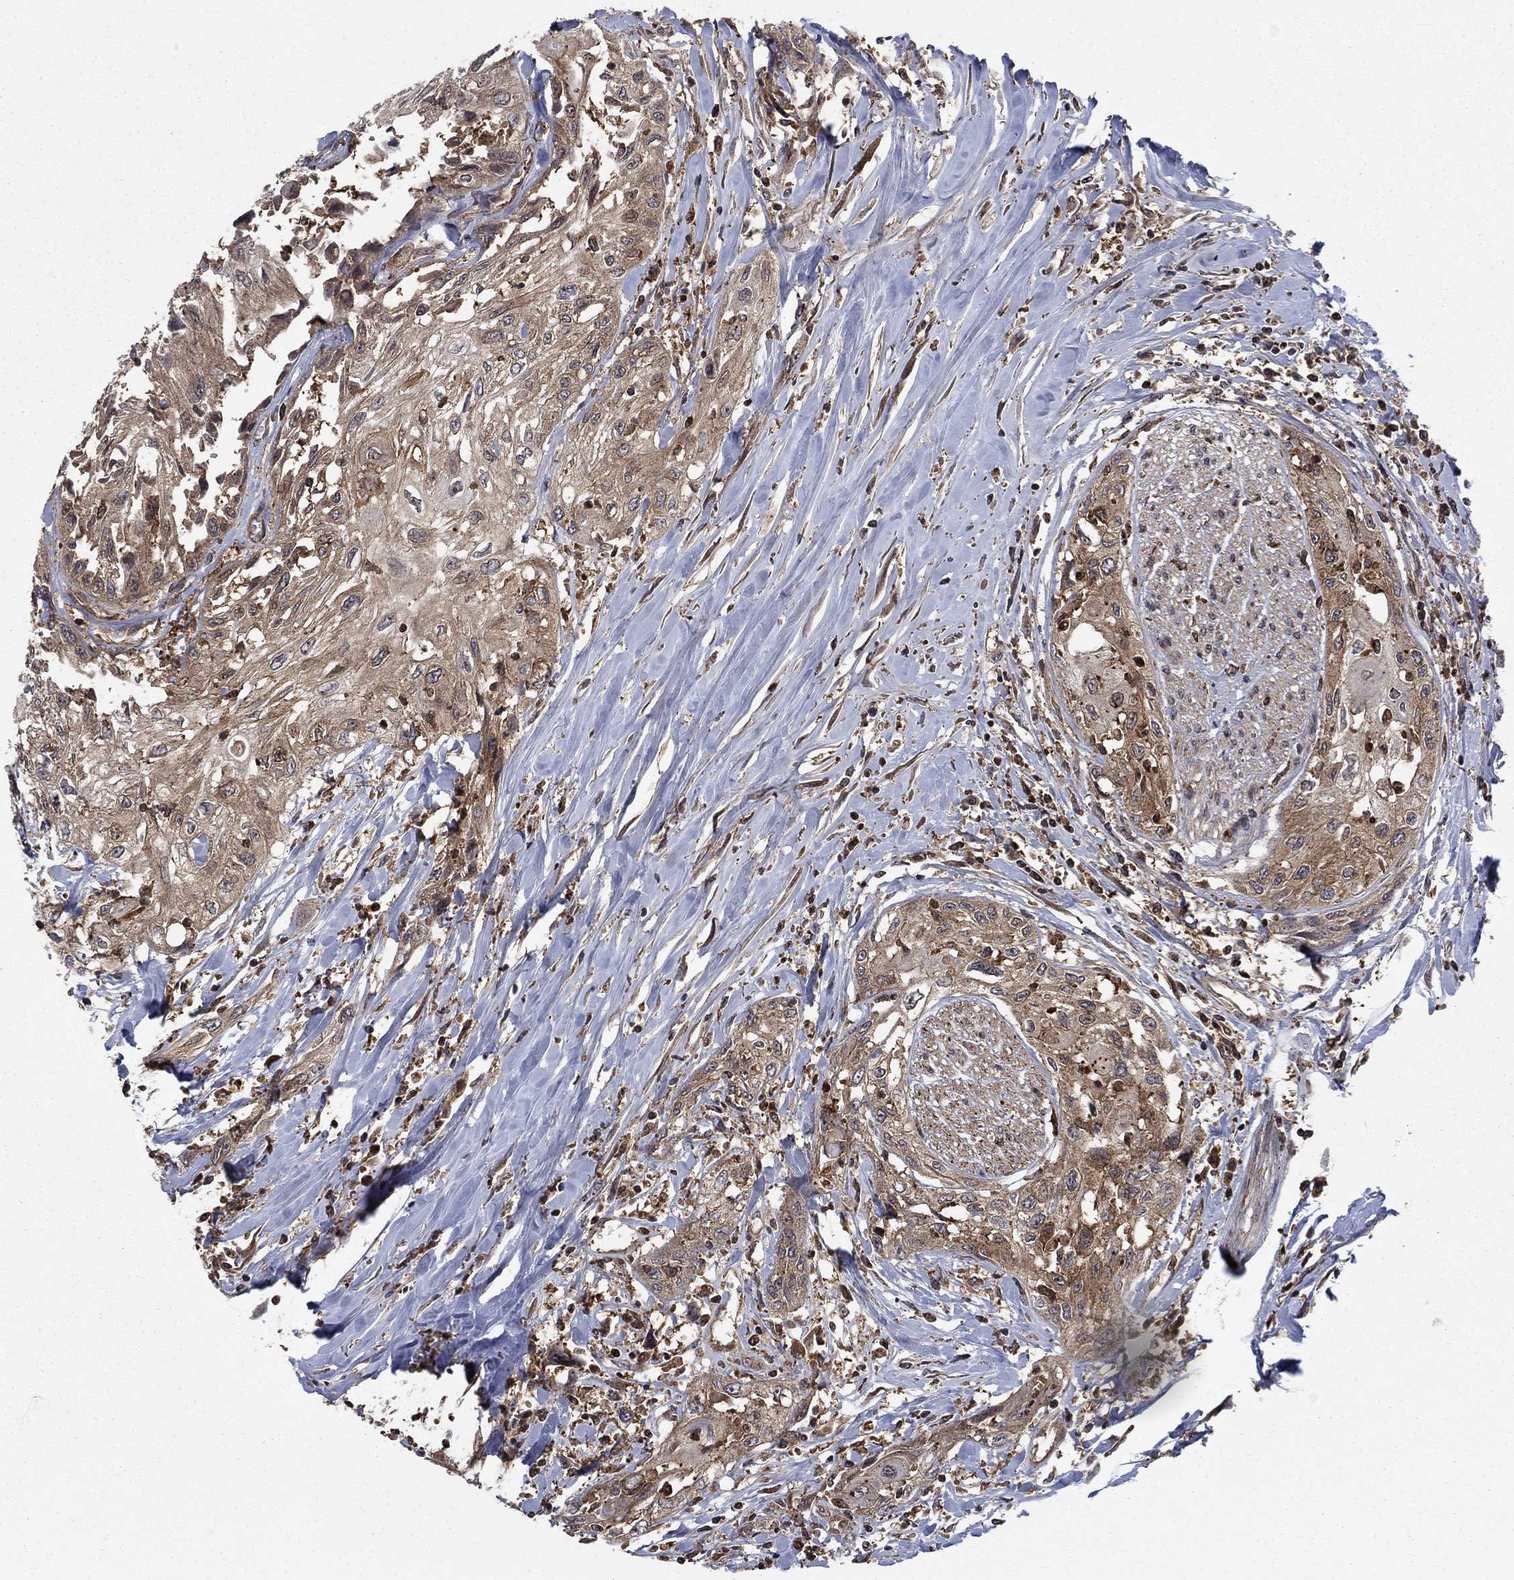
{"staining": {"intensity": "moderate", "quantity": ">75%", "location": "cytoplasmic/membranous"}, "tissue": "head and neck cancer", "cell_type": "Tumor cells", "image_type": "cancer", "snomed": [{"axis": "morphology", "description": "Normal tissue, NOS"}, {"axis": "morphology", "description": "Squamous cell carcinoma, NOS"}, {"axis": "topography", "description": "Oral tissue"}, {"axis": "topography", "description": "Peripheral nerve tissue"}, {"axis": "topography", "description": "Head-Neck"}], "caption": "IHC (DAB (3,3'-diaminobenzidine)) staining of human head and neck squamous cell carcinoma demonstrates moderate cytoplasmic/membranous protein staining in approximately >75% of tumor cells. IHC stains the protein of interest in brown and the nuclei are stained blue.", "gene": "IFI35", "patient": {"sex": "female", "age": 59}}